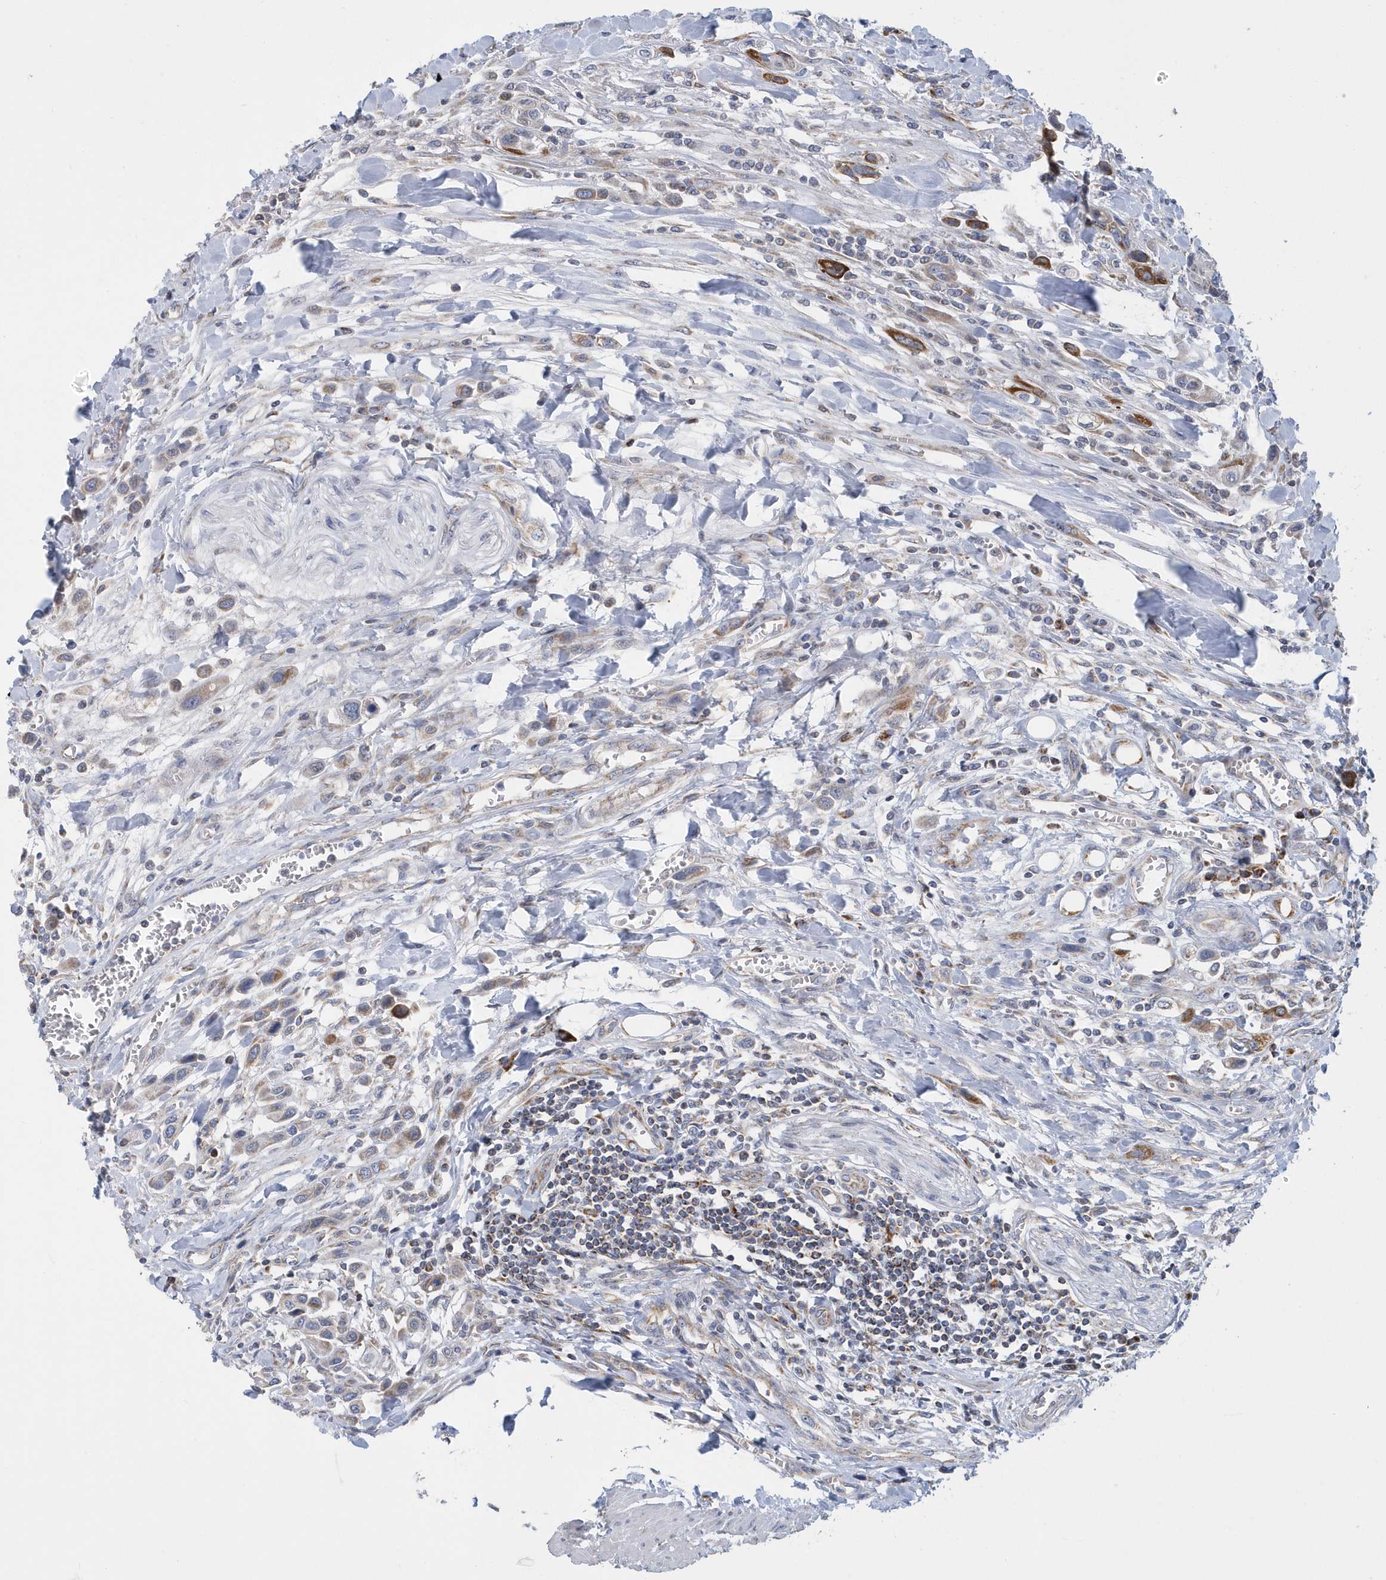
{"staining": {"intensity": "strong", "quantity": "<25%", "location": "cytoplasmic/membranous"}, "tissue": "urothelial cancer", "cell_type": "Tumor cells", "image_type": "cancer", "snomed": [{"axis": "morphology", "description": "Urothelial carcinoma, High grade"}, {"axis": "topography", "description": "Urinary bladder"}], "caption": "Brown immunohistochemical staining in high-grade urothelial carcinoma shows strong cytoplasmic/membranous positivity in about <25% of tumor cells.", "gene": "VWA5B2", "patient": {"sex": "male", "age": 50}}